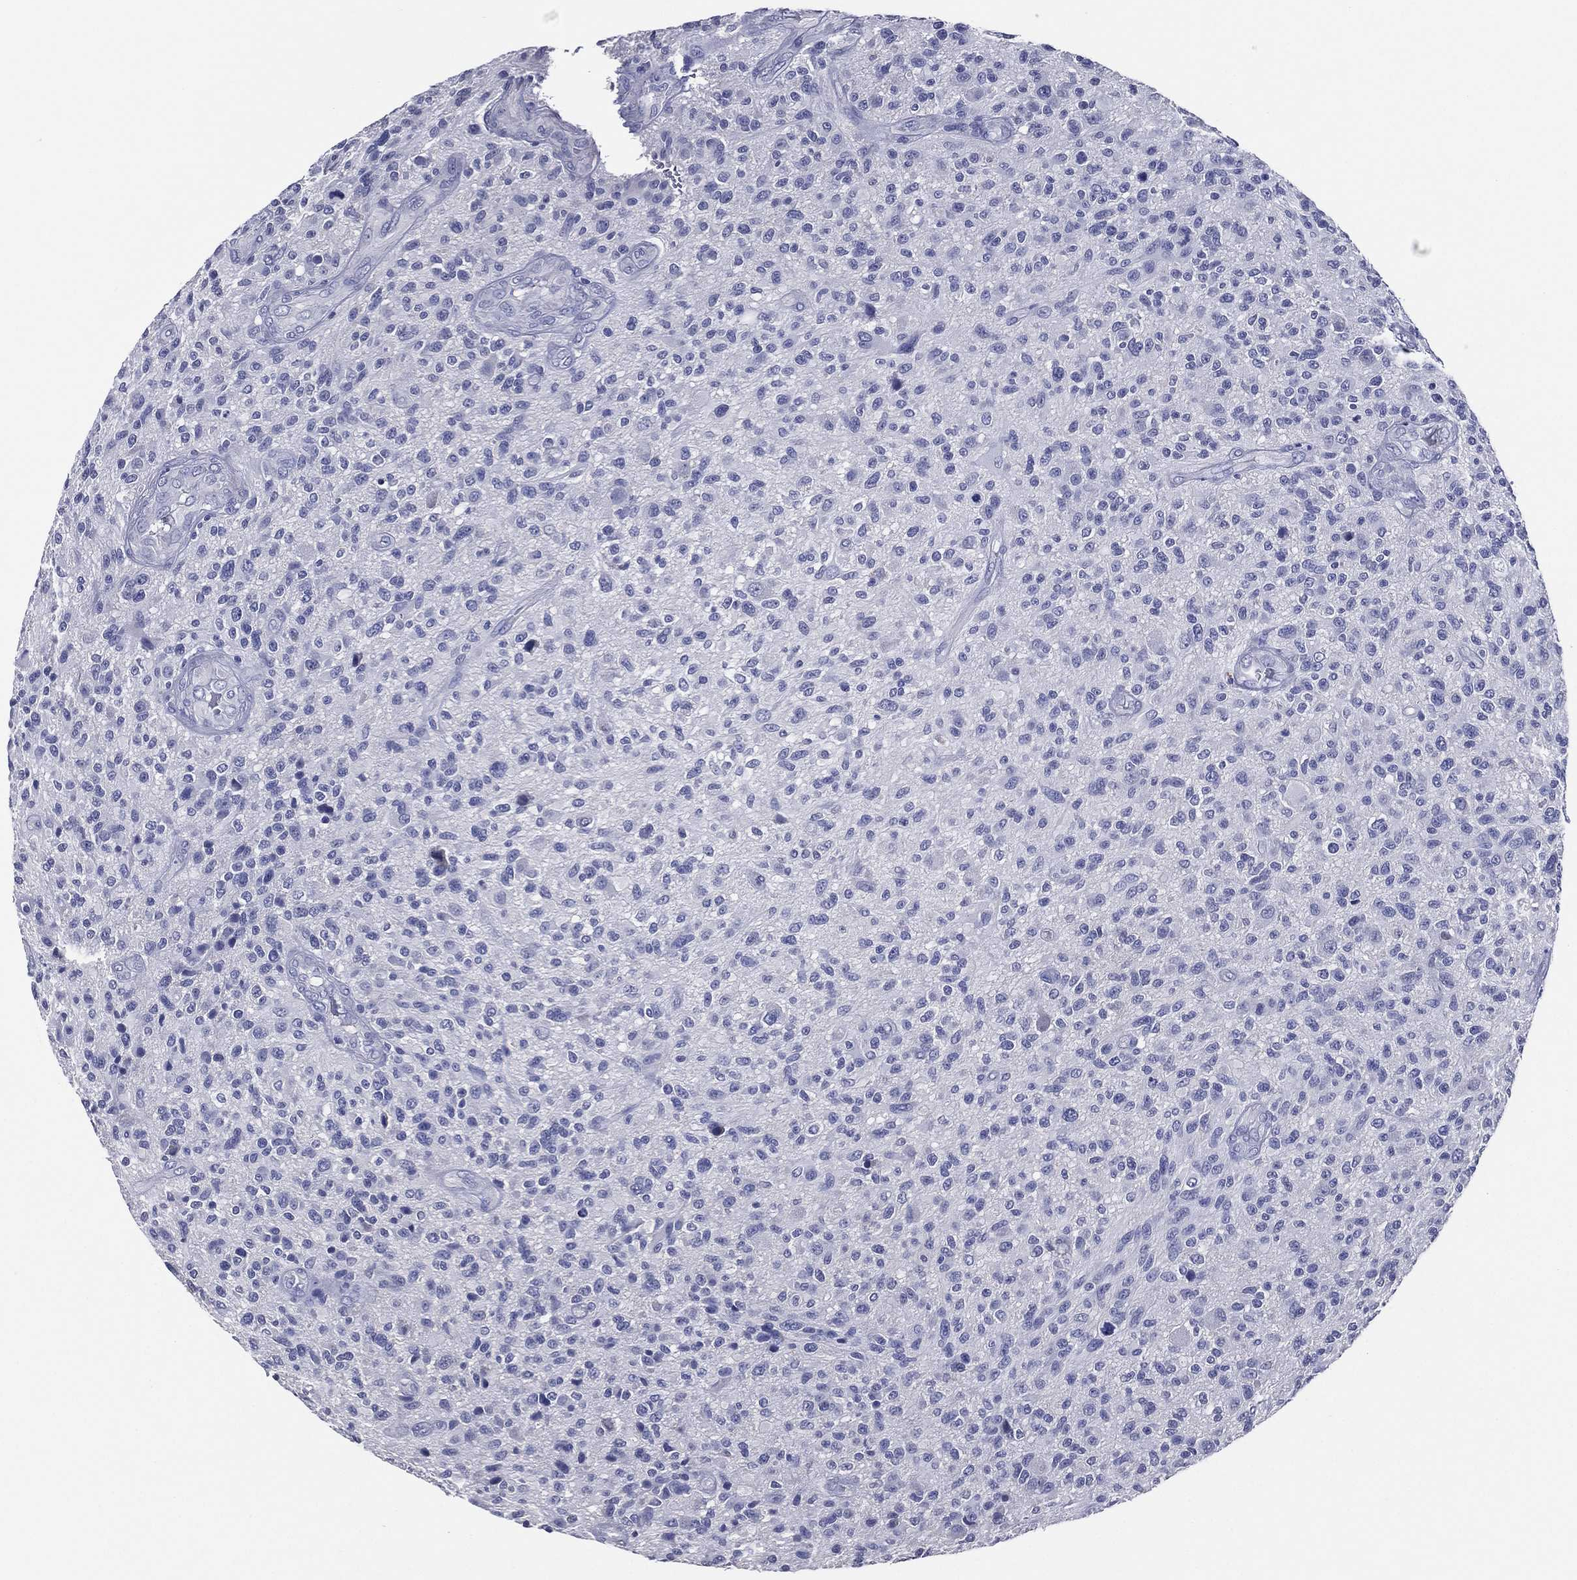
{"staining": {"intensity": "negative", "quantity": "none", "location": "none"}, "tissue": "glioma", "cell_type": "Tumor cells", "image_type": "cancer", "snomed": [{"axis": "morphology", "description": "Glioma, malignant, High grade"}, {"axis": "topography", "description": "Brain"}], "caption": "Tumor cells show no significant positivity in glioma. The staining is performed using DAB (3,3'-diaminobenzidine) brown chromogen with nuclei counter-stained in using hematoxylin.", "gene": "TFAP2A", "patient": {"sex": "male", "age": 47}}